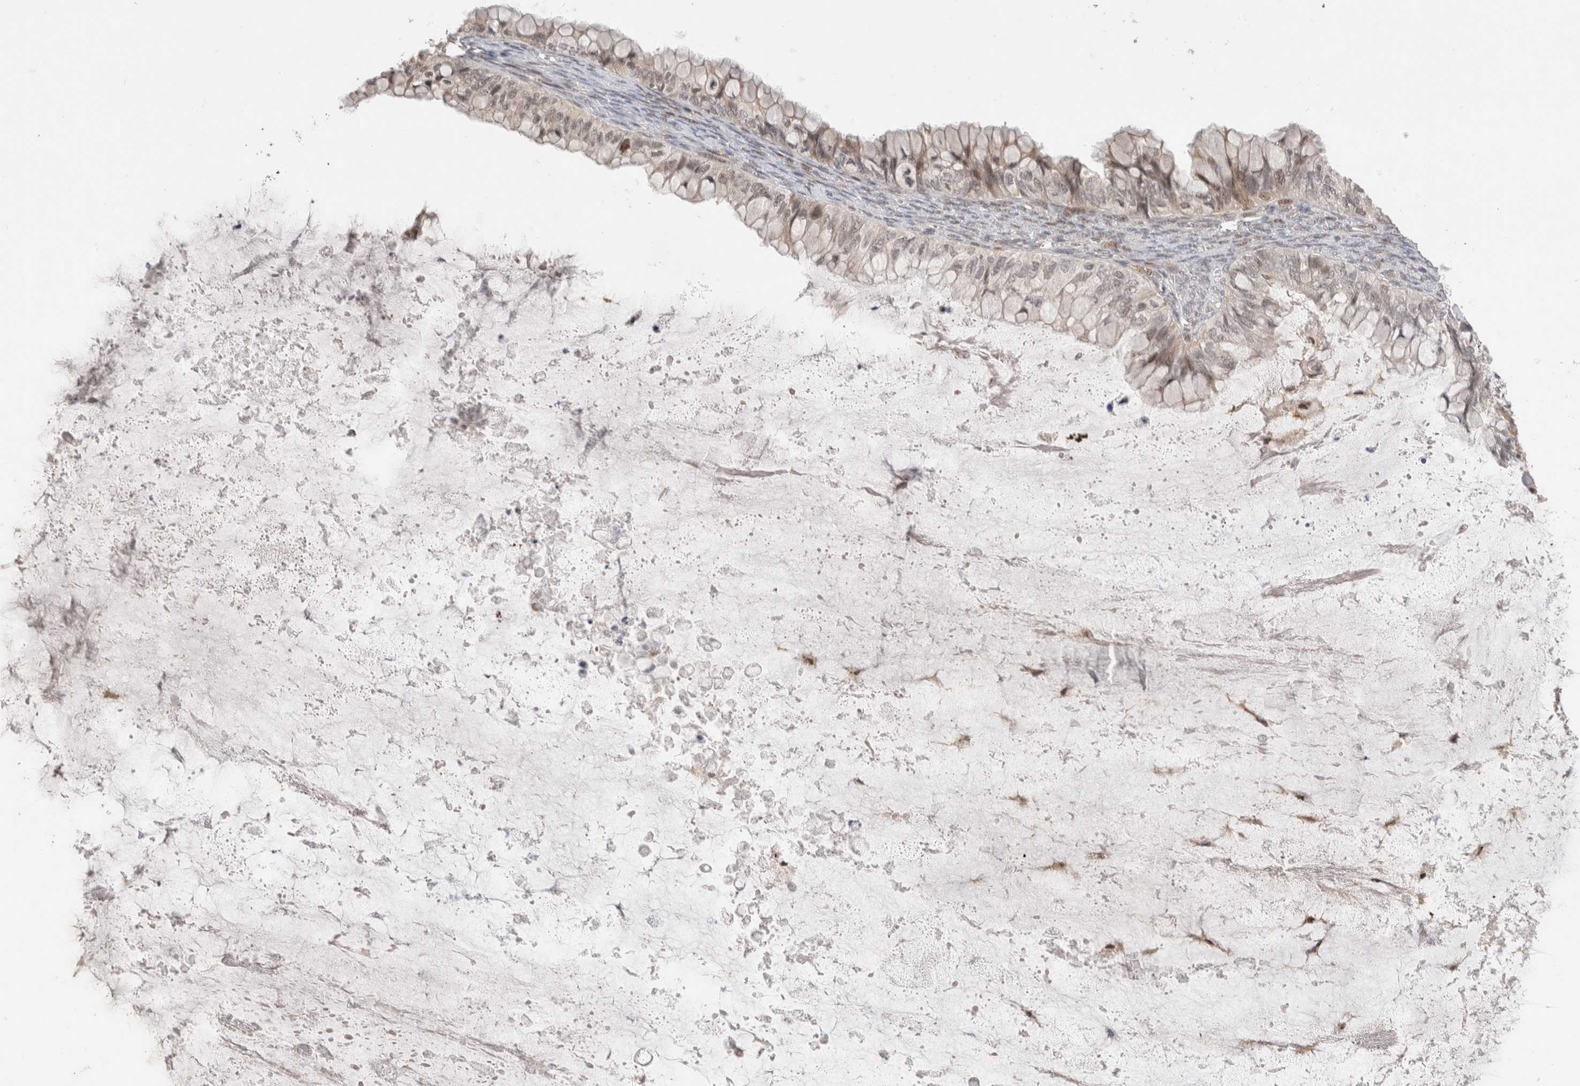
{"staining": {"intensity": "weak", "quantity": "<25%", "location": "nuclear"}, "tissue": "ovarian cancer", "cell_type": "Tumor cells", "image_type": "cancer", "snomed": [{"axis": "morphology", "description": "Cystadenocarcinoma, mucinous, NOS"}, {"axis": "topography", "description": "Ovary"}], "caption": "Tumor cells show no significant expression in ovarian cancer. (DAB immunohistochemistry (IHC), high magnification).", "gene": "SLC29A1", "patient": {"sex": "female", "age": 80}}